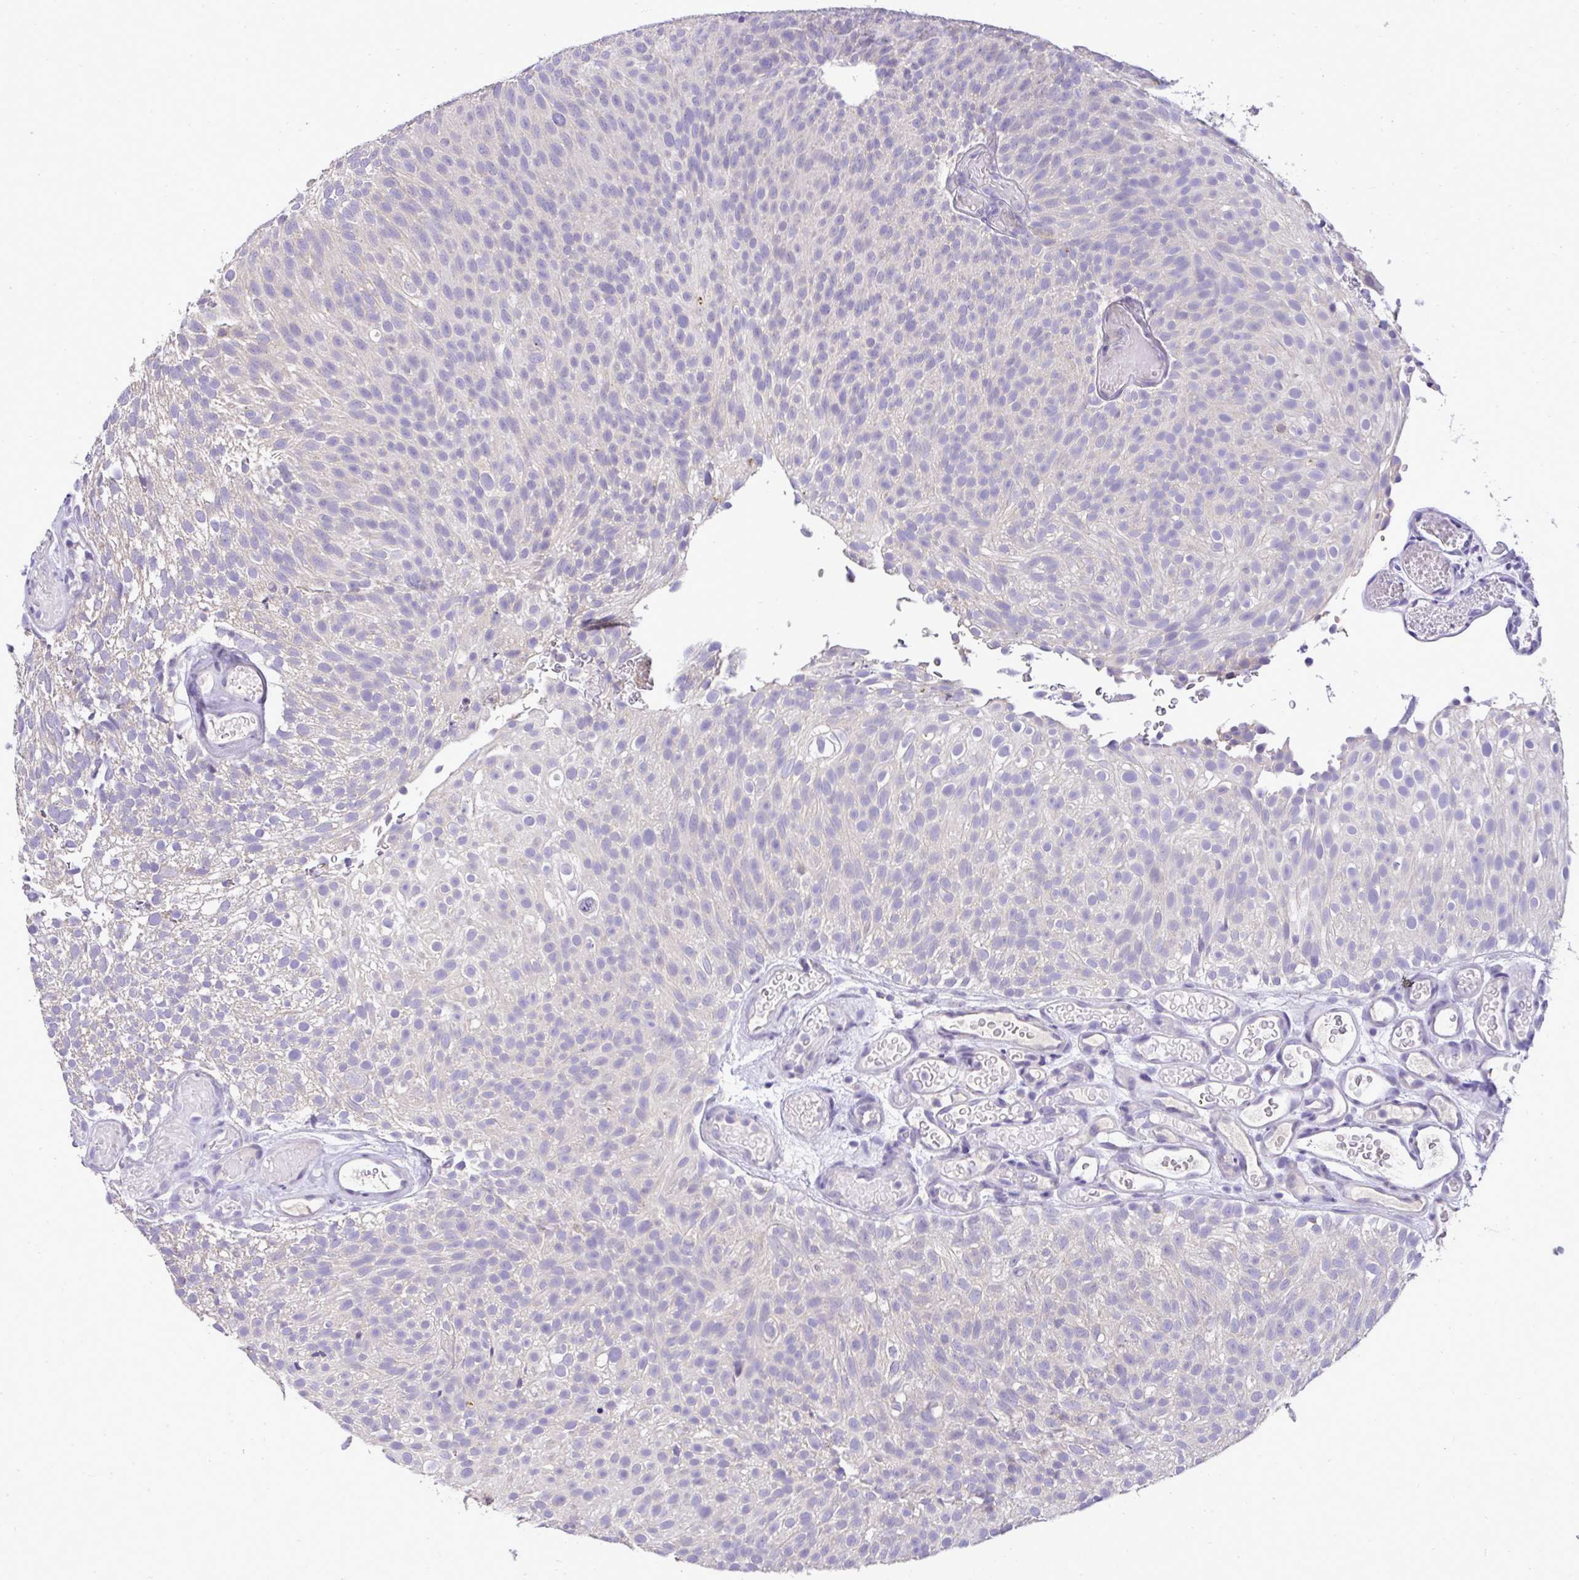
{"staining": {"intensity": "negative", "quantity": "none", "location": "none"}, "tissue": "urothelial cancer", "cell_type": "Tumor cells", "image_type": "cancer", "snomed": [{"axis": "morphology", "description": "Urothelial carcinoma, Low grade"}, {"axis": "topography", "description": "Urinary bladder"}], "caption": "High power microscopy photomicrograph of an immunohistochemistry photomicrograph of low-grade urothelial carcinoma, revealing no significant positivity in tumor cells.", "gene": "ST8SIA2", "patient": {"sex": "male", "age": 78}}